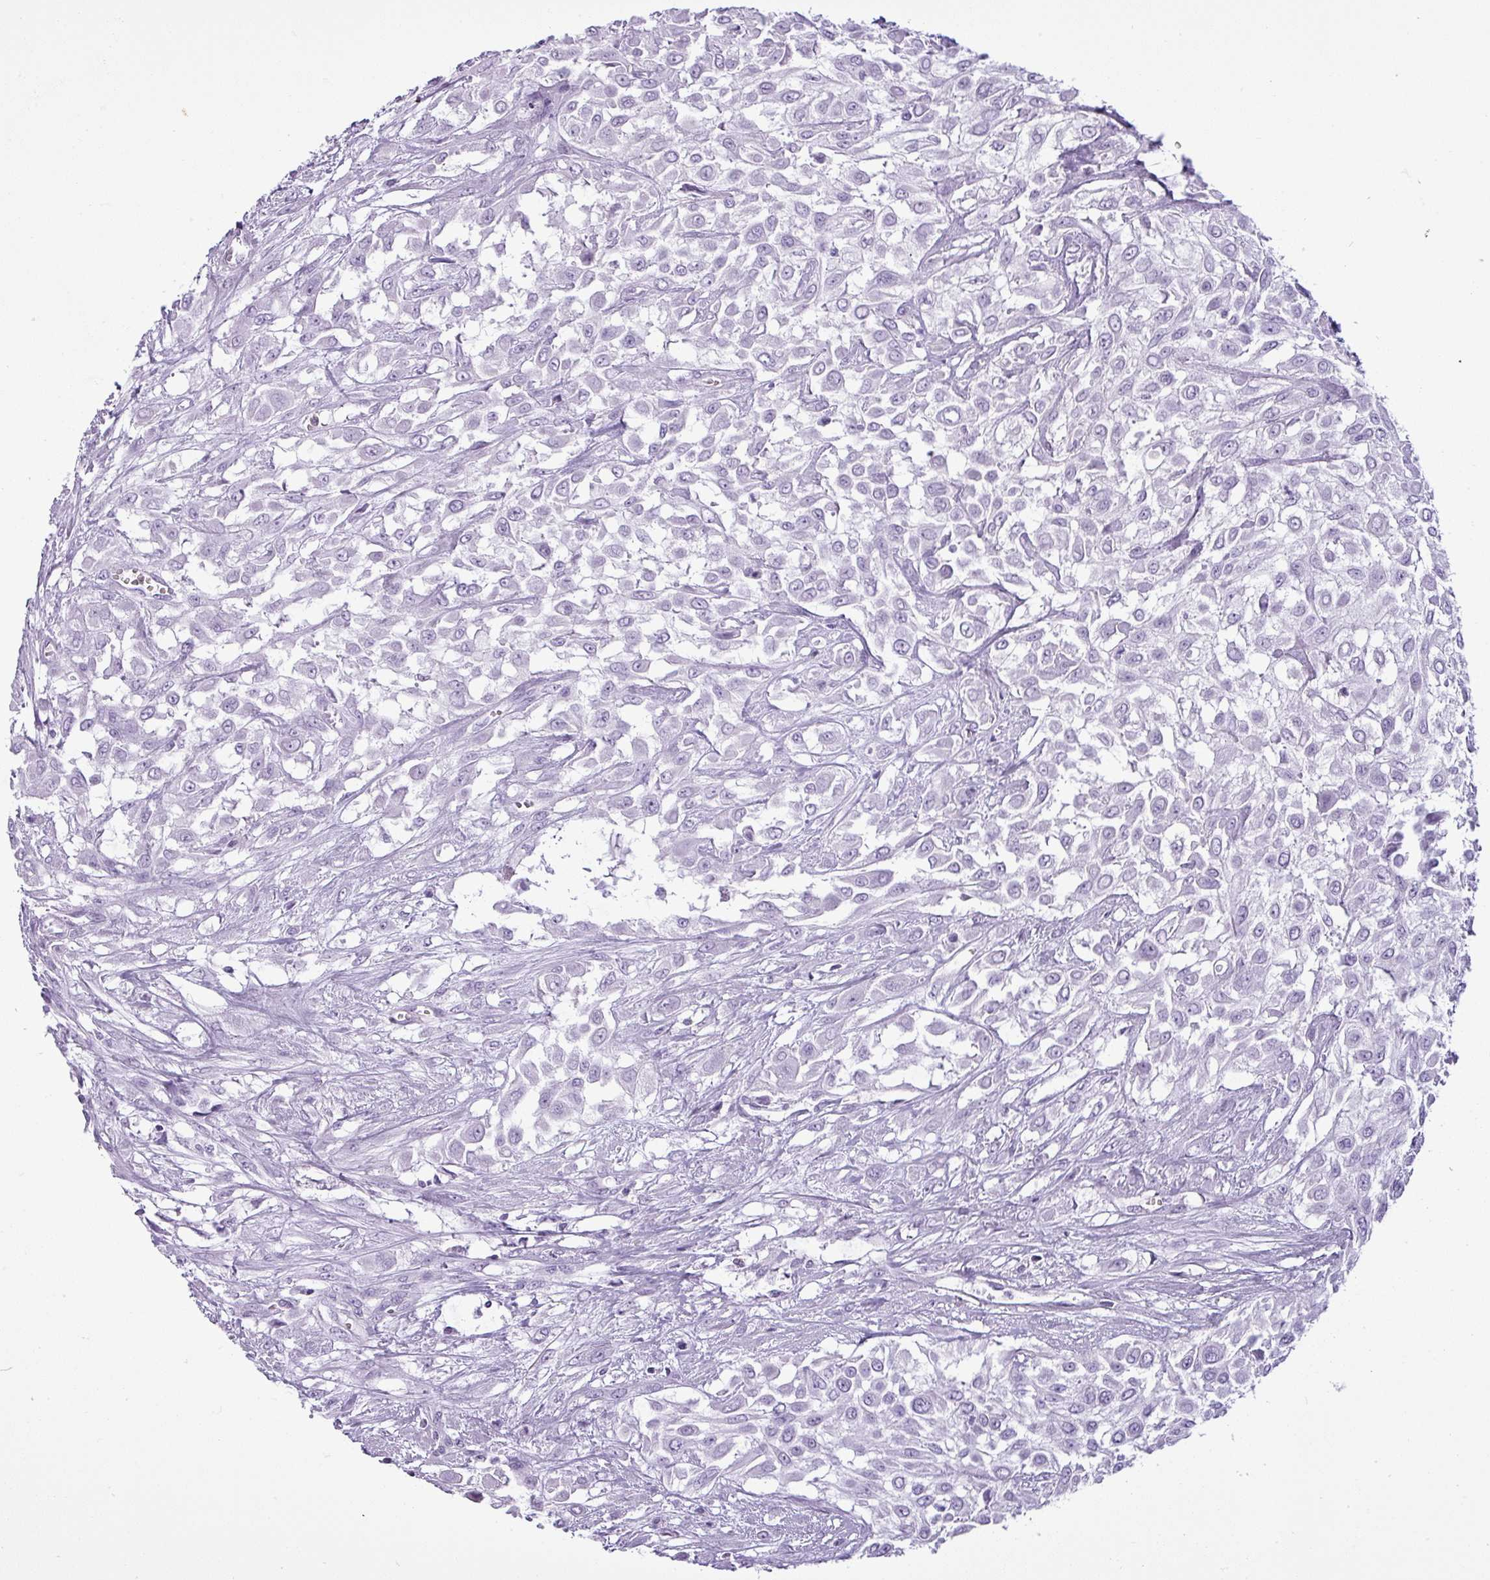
{"staining": {"intensity": "negative", "quantity": "none", "location": "none"}, "tissue": "urothelial cancer", "cell_type": "Tumor cells", "image_type": "cancer", "snomed": [{"axis": "morphology", "description": "Urothelial carcinoma, High grade"}, {"axis": "topography", "description": "Urinary bladder"}], "caption": "Human high-grade urothelial carcinoma stained for a protein using immunohistochemistry exhibits no staining in tumor cells.", "gene": "CDH16", "patient": {"sex": "male", "age": 57}}